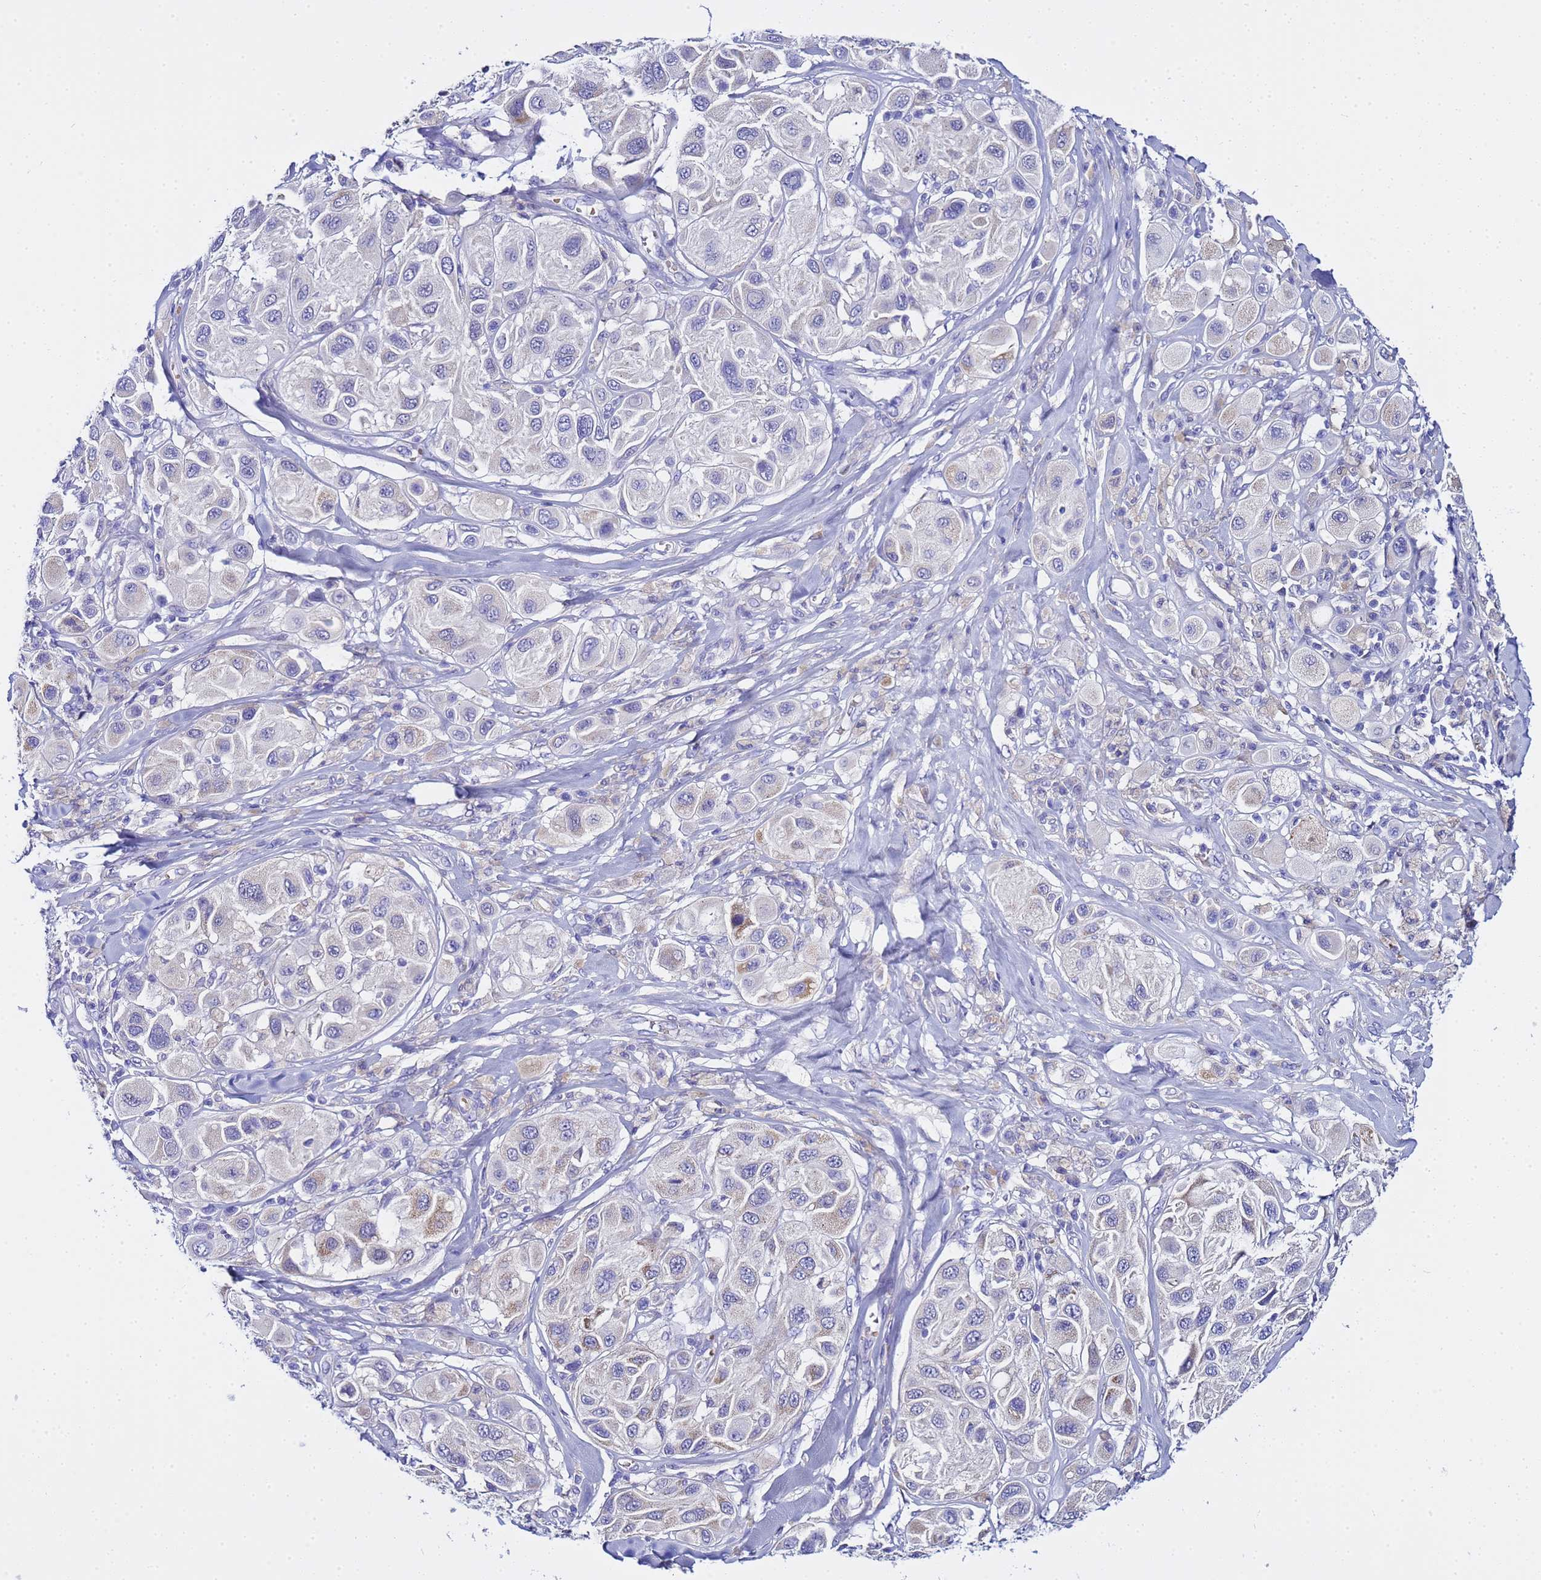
{"staining": {"intensity": "negative", "quantity": "none", "location": "none"}, "tissue": "melanoma", "cell_type": "Tumor cells", "image_type": "cancer", "snomed": [{"axis": "morphology", "description": "Malignant melanoma, Metastatic site"}, {"axis": "topography", "description": "Skin"}], "caption": "Image shows no significant protein expression in tumor cells of malignant melanoma (metastatic site). (DAB (3,3'-diaminobenzidine) IHC visualized using brightfield microscopy, high magnification).", "gene": "USP18", "patient": {"sex": "male", "age": 41}}